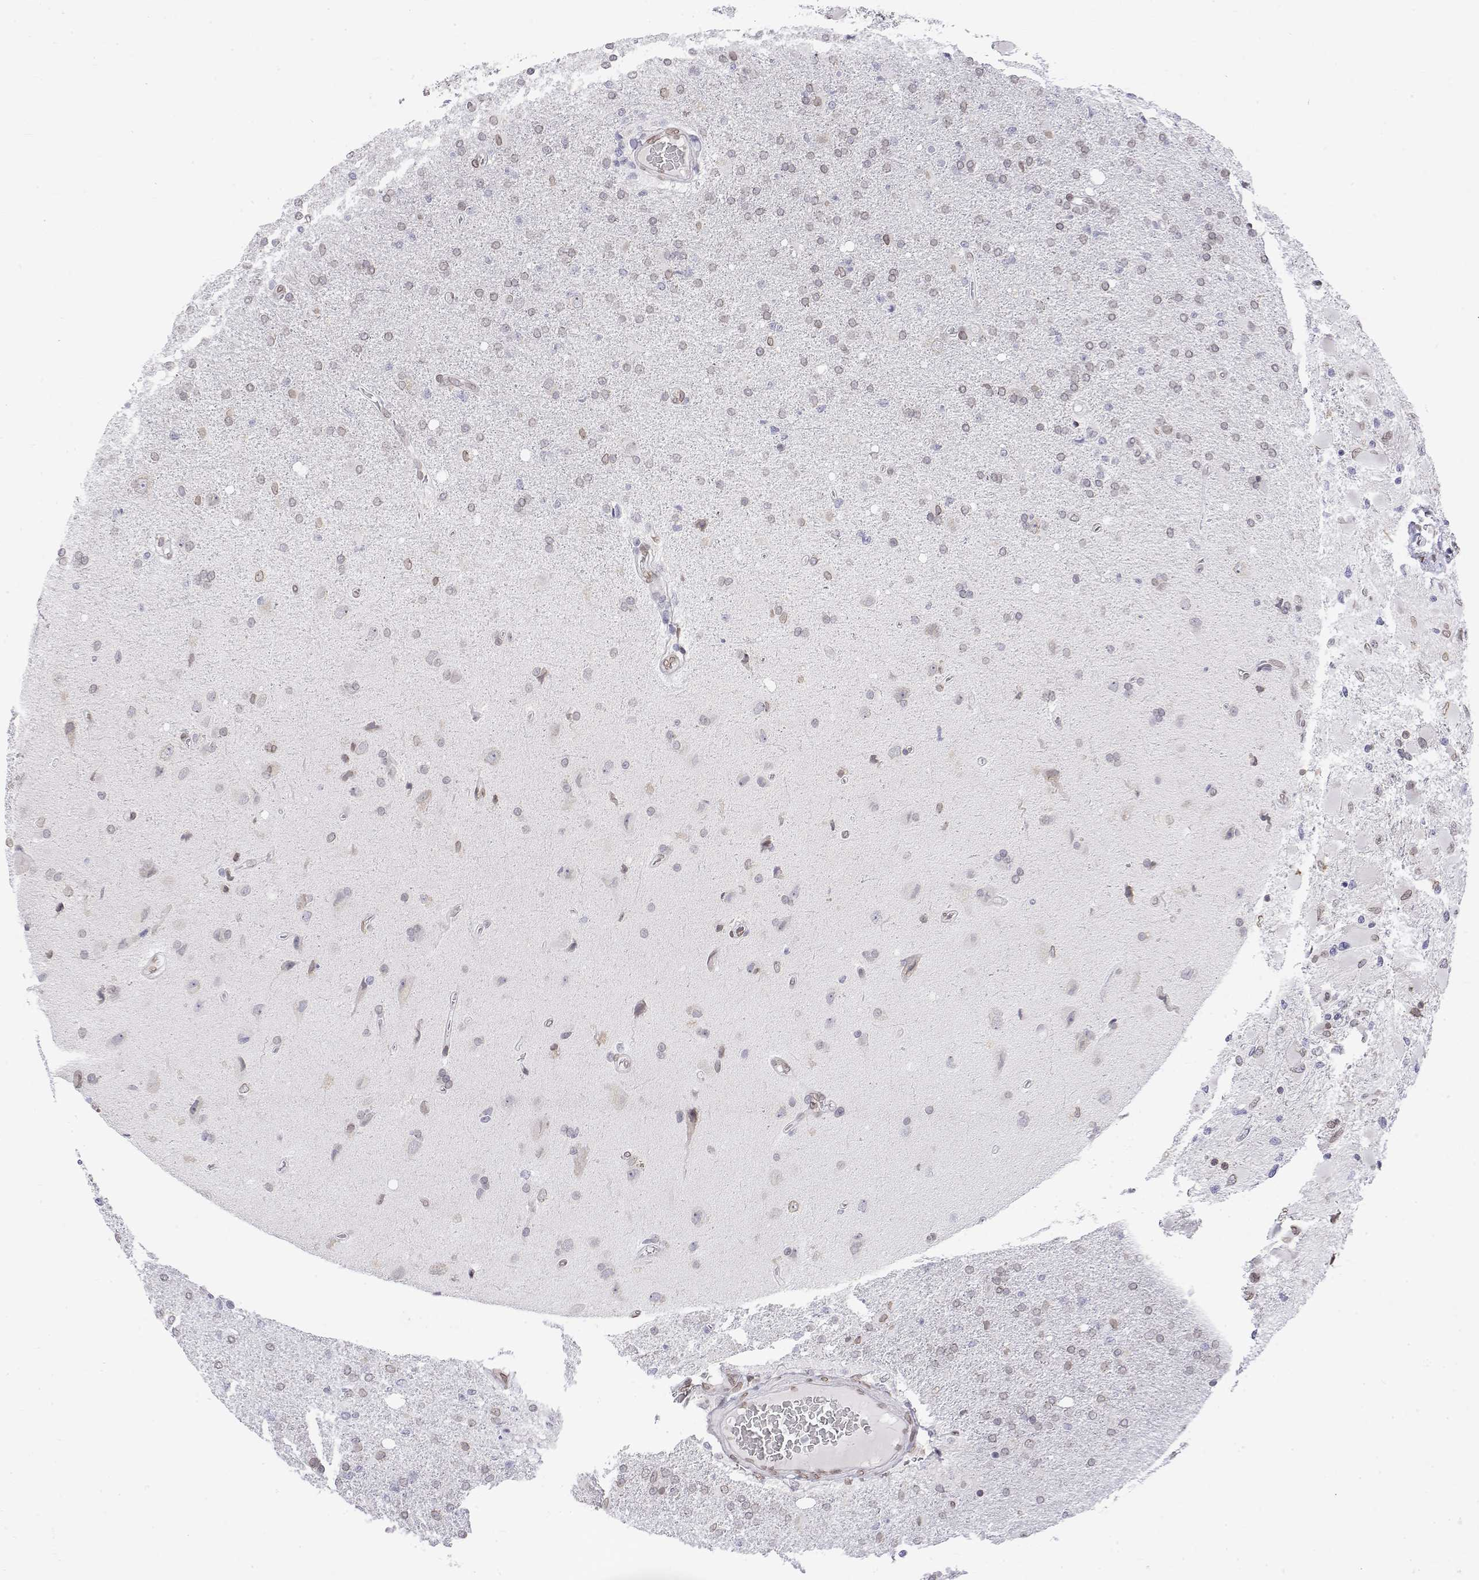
{"staining": {"intensity": "weak", "quantity": "25%-75%", "location": "cytoplasmic/membranous,nuclear"}, "tissue": "glioma", "cell_type": "Tumor cells", "image_type": "cancer", "snomed": [{"axis": "morphology", "description": "Glioma, malignant, High grade"}, {"axis": "topography", "description": "Cerebral cortex"}], "caption": "Immunohistochemistry histopathology image of neoplastic tissue: high-grade glioma (malignant) stained using IHC reveals low levels of weak protein expression localized specifically in the cytoplasmic/membranous and nuclear of tumor cells, appearing as a cytoplasmic/membranous and nuclear brown color.", "gene": "ZNF532", "patient": {"sex": "male", "age": 70}}